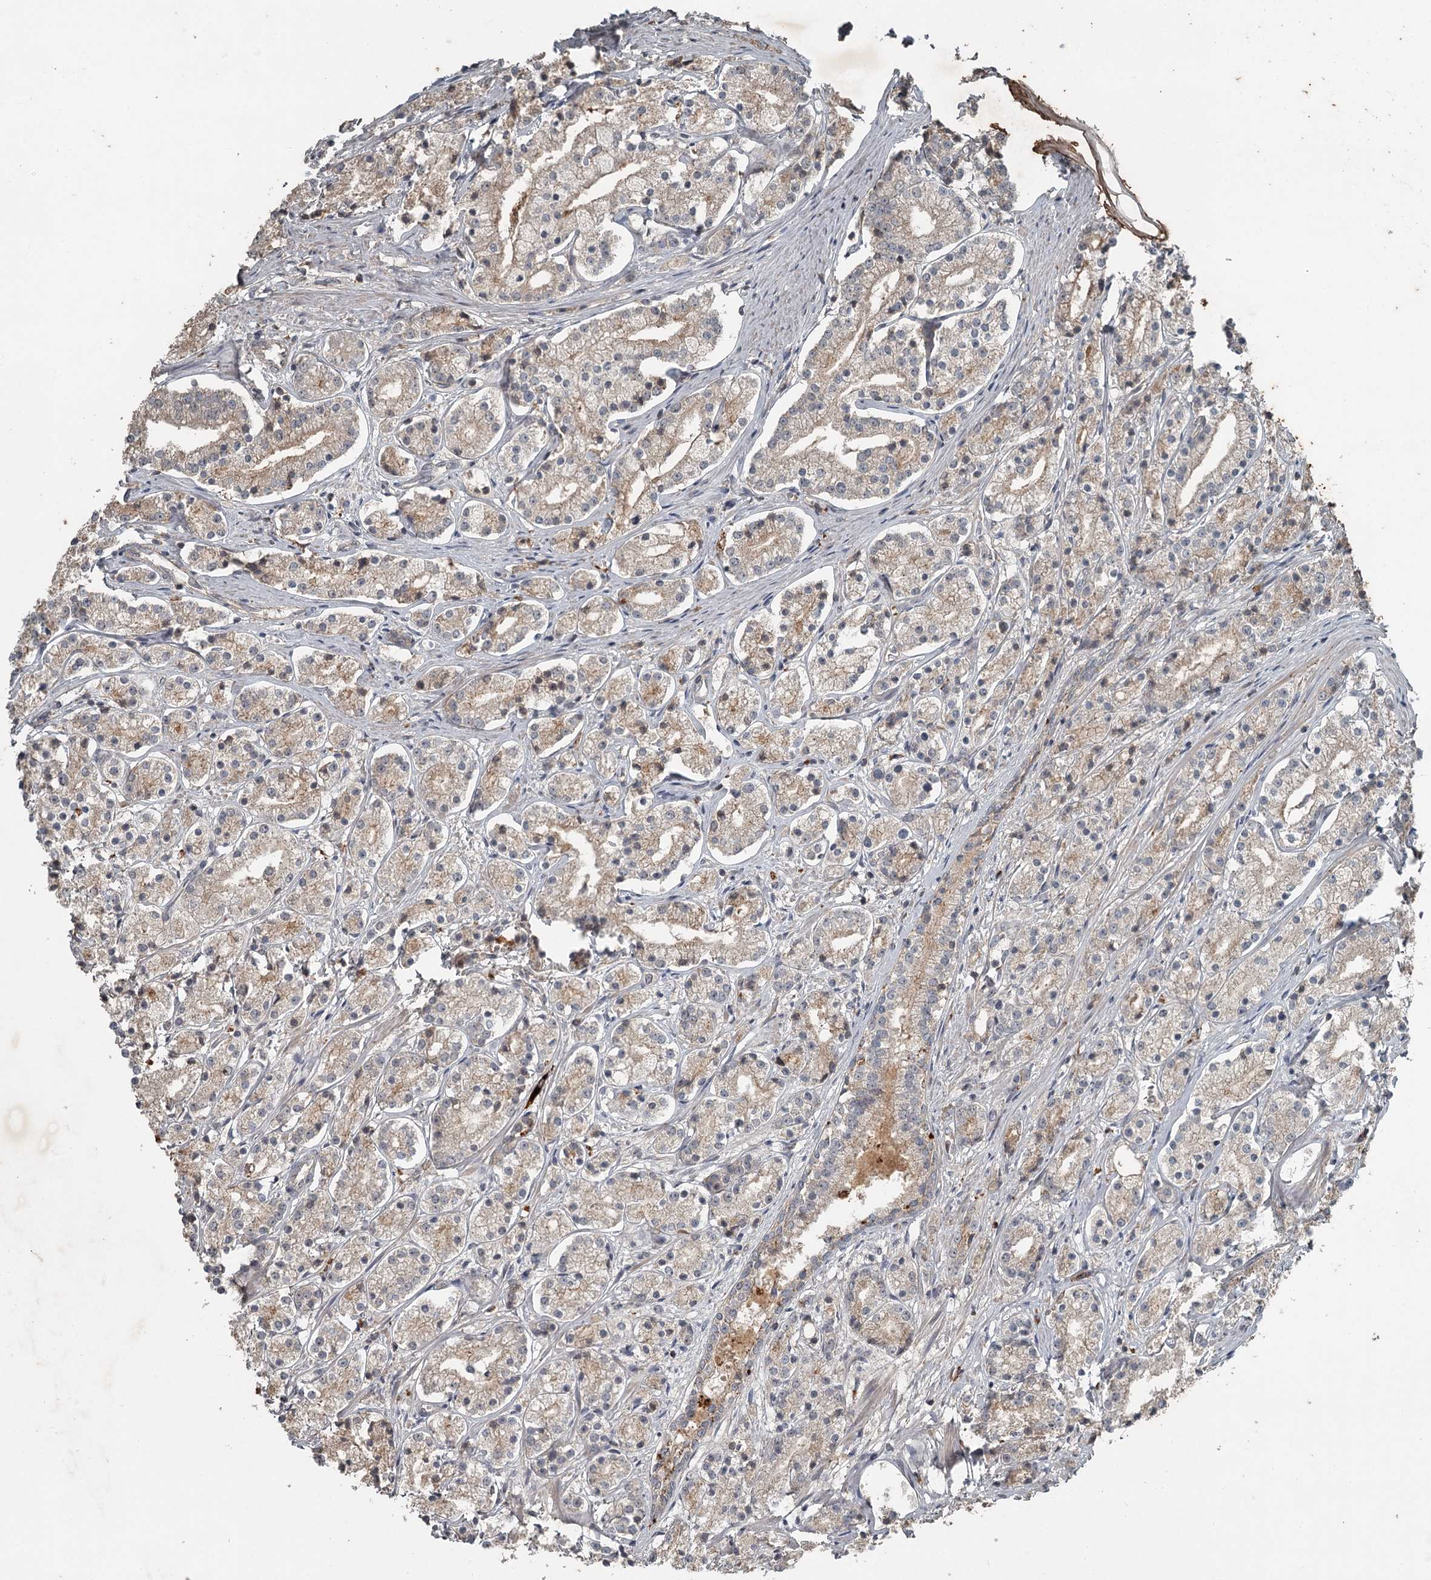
{"staining": {"intensity": "weak", "quantity": "<25%", "location": "cytoplasmic/membranous"}, "tissue": "prostate cancer", "cell_type": "Tumor cells", "image_type": "cancer", "snomed": [{"axis": "morphology", "description": "Adenocarcinoma, High grade"}, {"axis": "topography", "description": "Prostate"}], "caption": "Protein analysis of high-grade adenocarcinoma (prostate) shows no significant positivity in tumor cells.", "gene": "SLC39A8", "patient": {"sex": "male", "age": 69}}